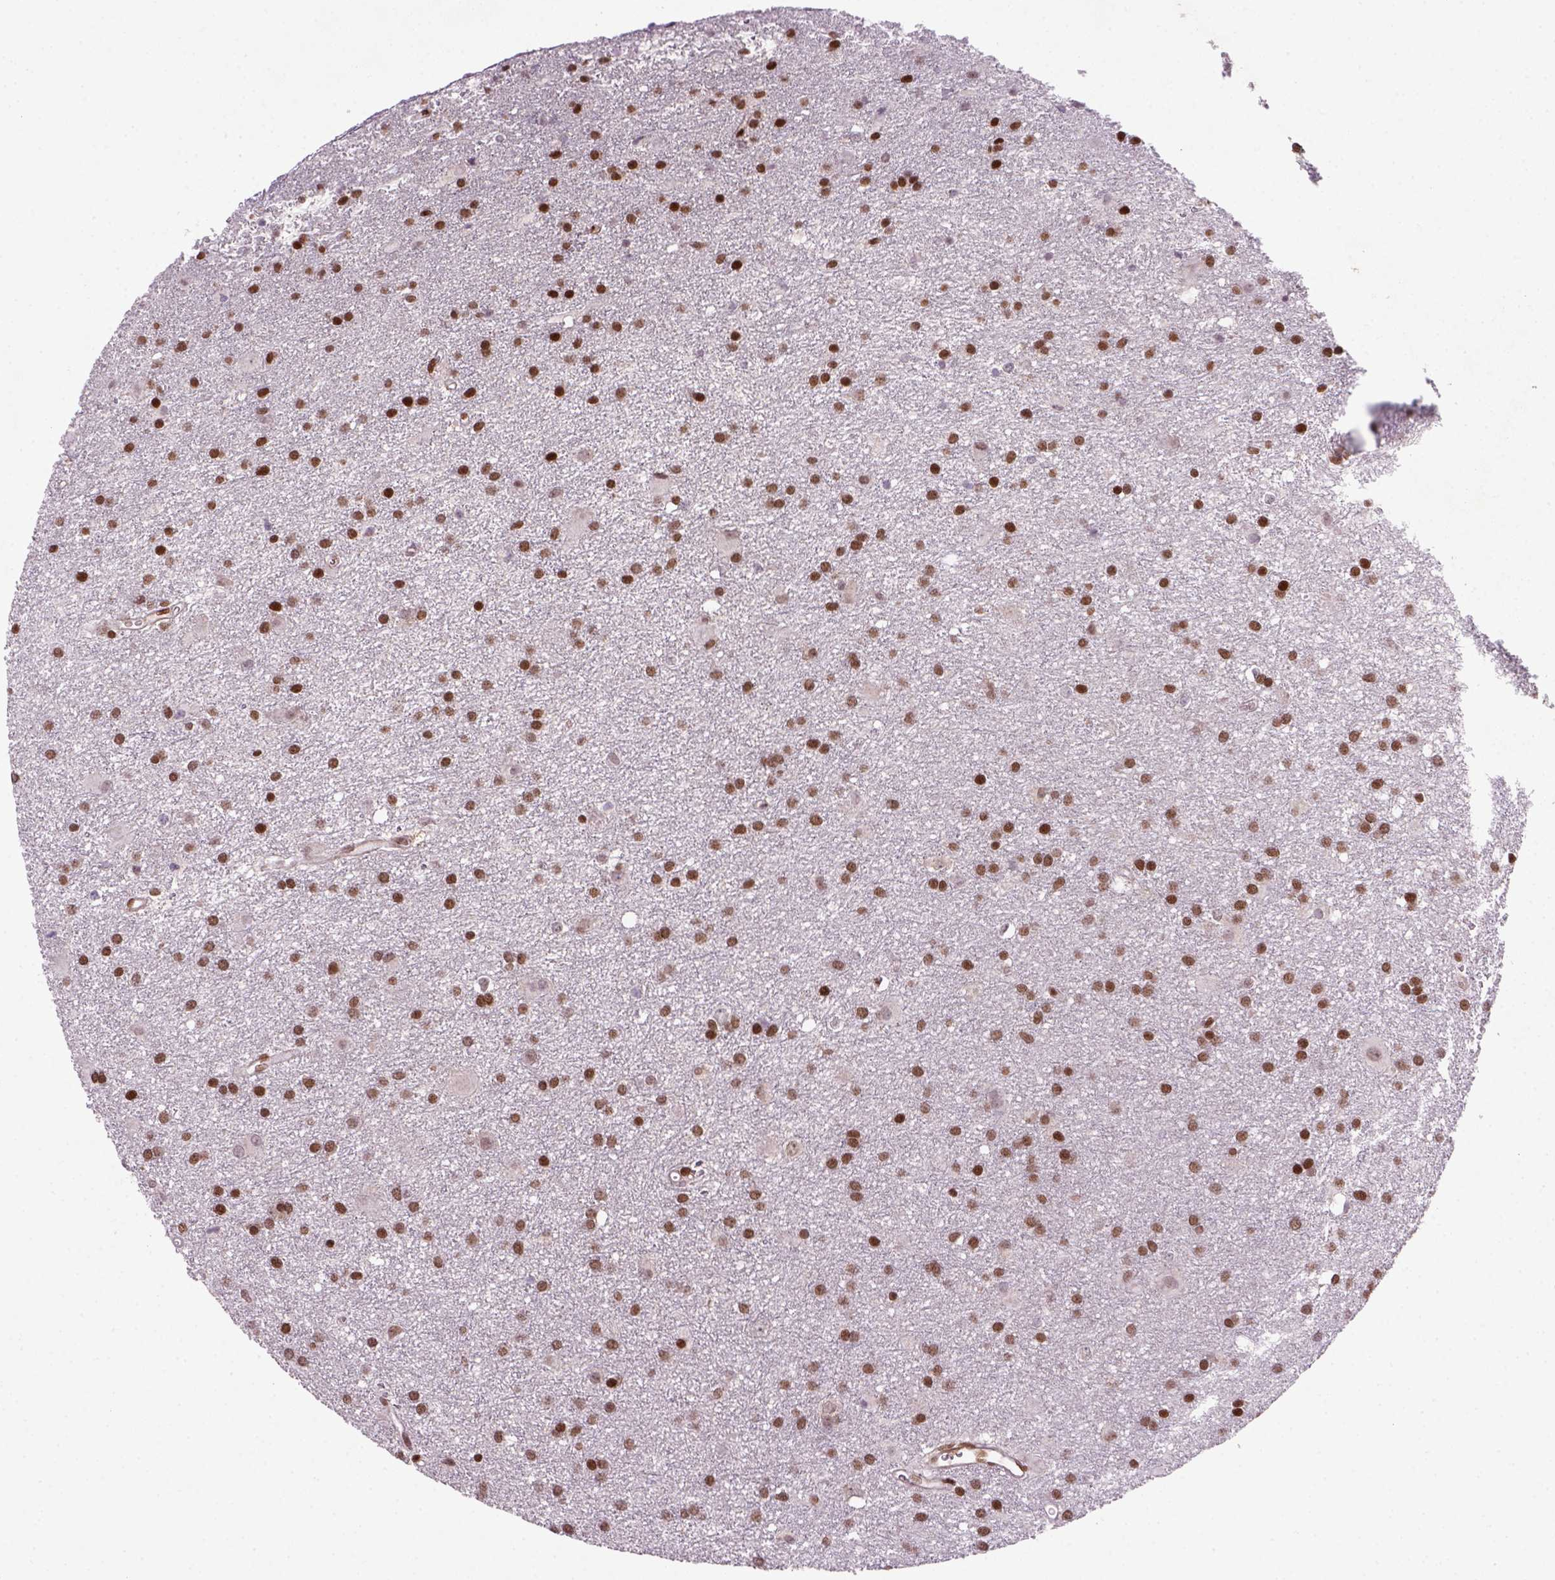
{"staining": {"intensity": "moderate", "quantity": ">75%", "location": "nuclear"}, "tissue": "glioma", "cell_type": "Tumor cells", "image_type": "cancer", "snomed": [{"axis": "morphology", "description": "Glioma, malignant, Low grade"}, {"axis": "topography", "description": "Brain"}], "caption": "Immunohistochemical staining of malignant glioma (low-grade) displays medium levels of moderate nuclear staining in approximately >75% of tumor cells. (Brightfield microscopy of DAB IHC at high magnification).", "gene": "MGMT", "patient": {"sex": "male", "age": 58}}